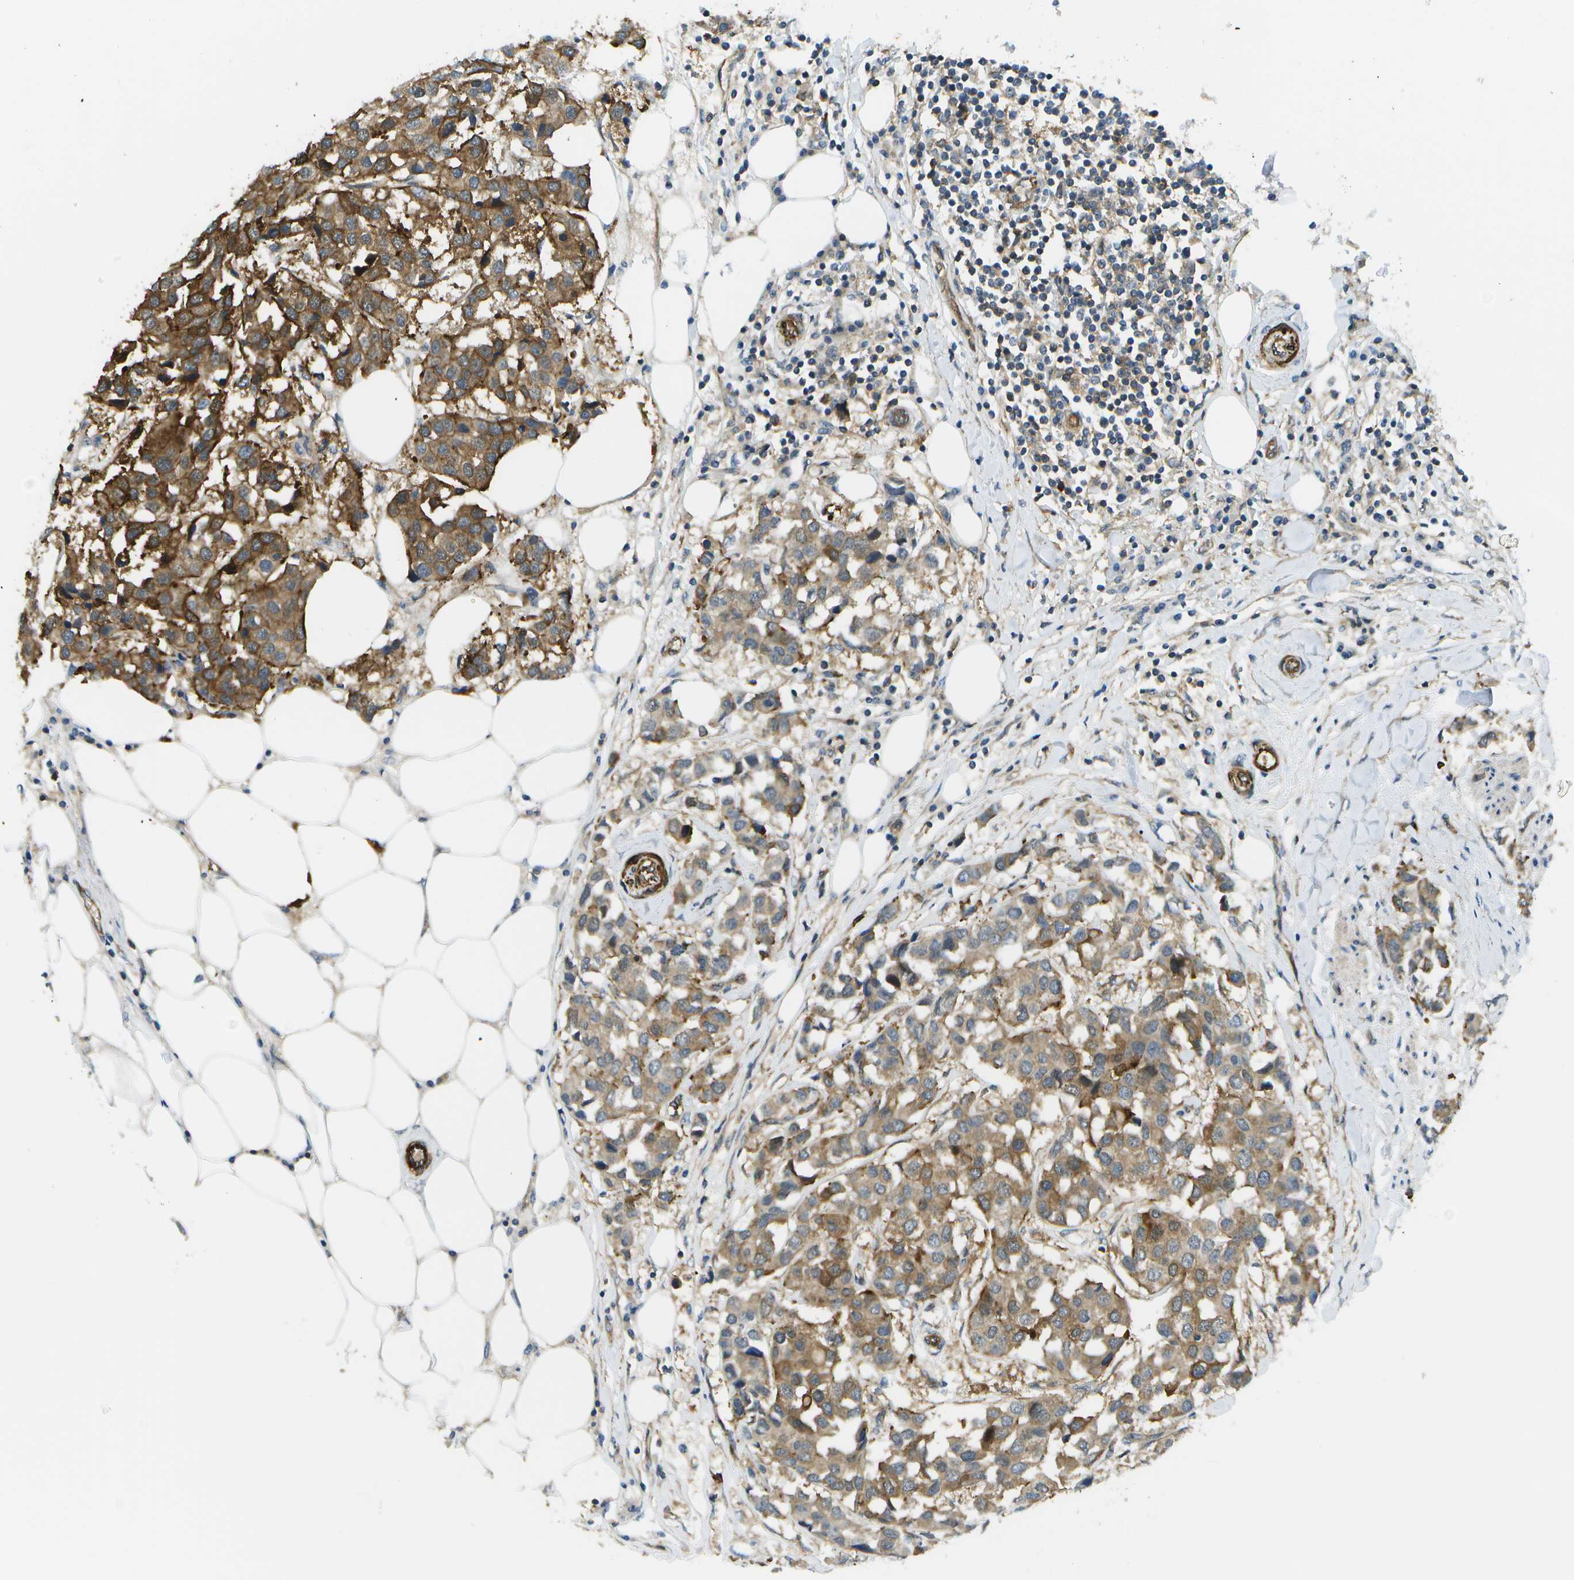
{"staining": {"intensity": "strong", "quantity": ">75%", "location": "cytoplasmic/membranous"}, "tissue": "breast cancer", "cell_type": "Tumor cells", "image_type": "cancer", "snomed": [{"axis": "morphology", "description": "Duct carcinoma"}, {"axis": "topography", "description": "Breast"}], "caption": "Immunohistochemical staining of human intraductal carcinoma (breast) demonstrates strong cytoplasmic/membranous protein expression in approximately >75% of tumor cells.", "gene": "KIAA0040", "patient": {"sex": "female", "age": 80}}